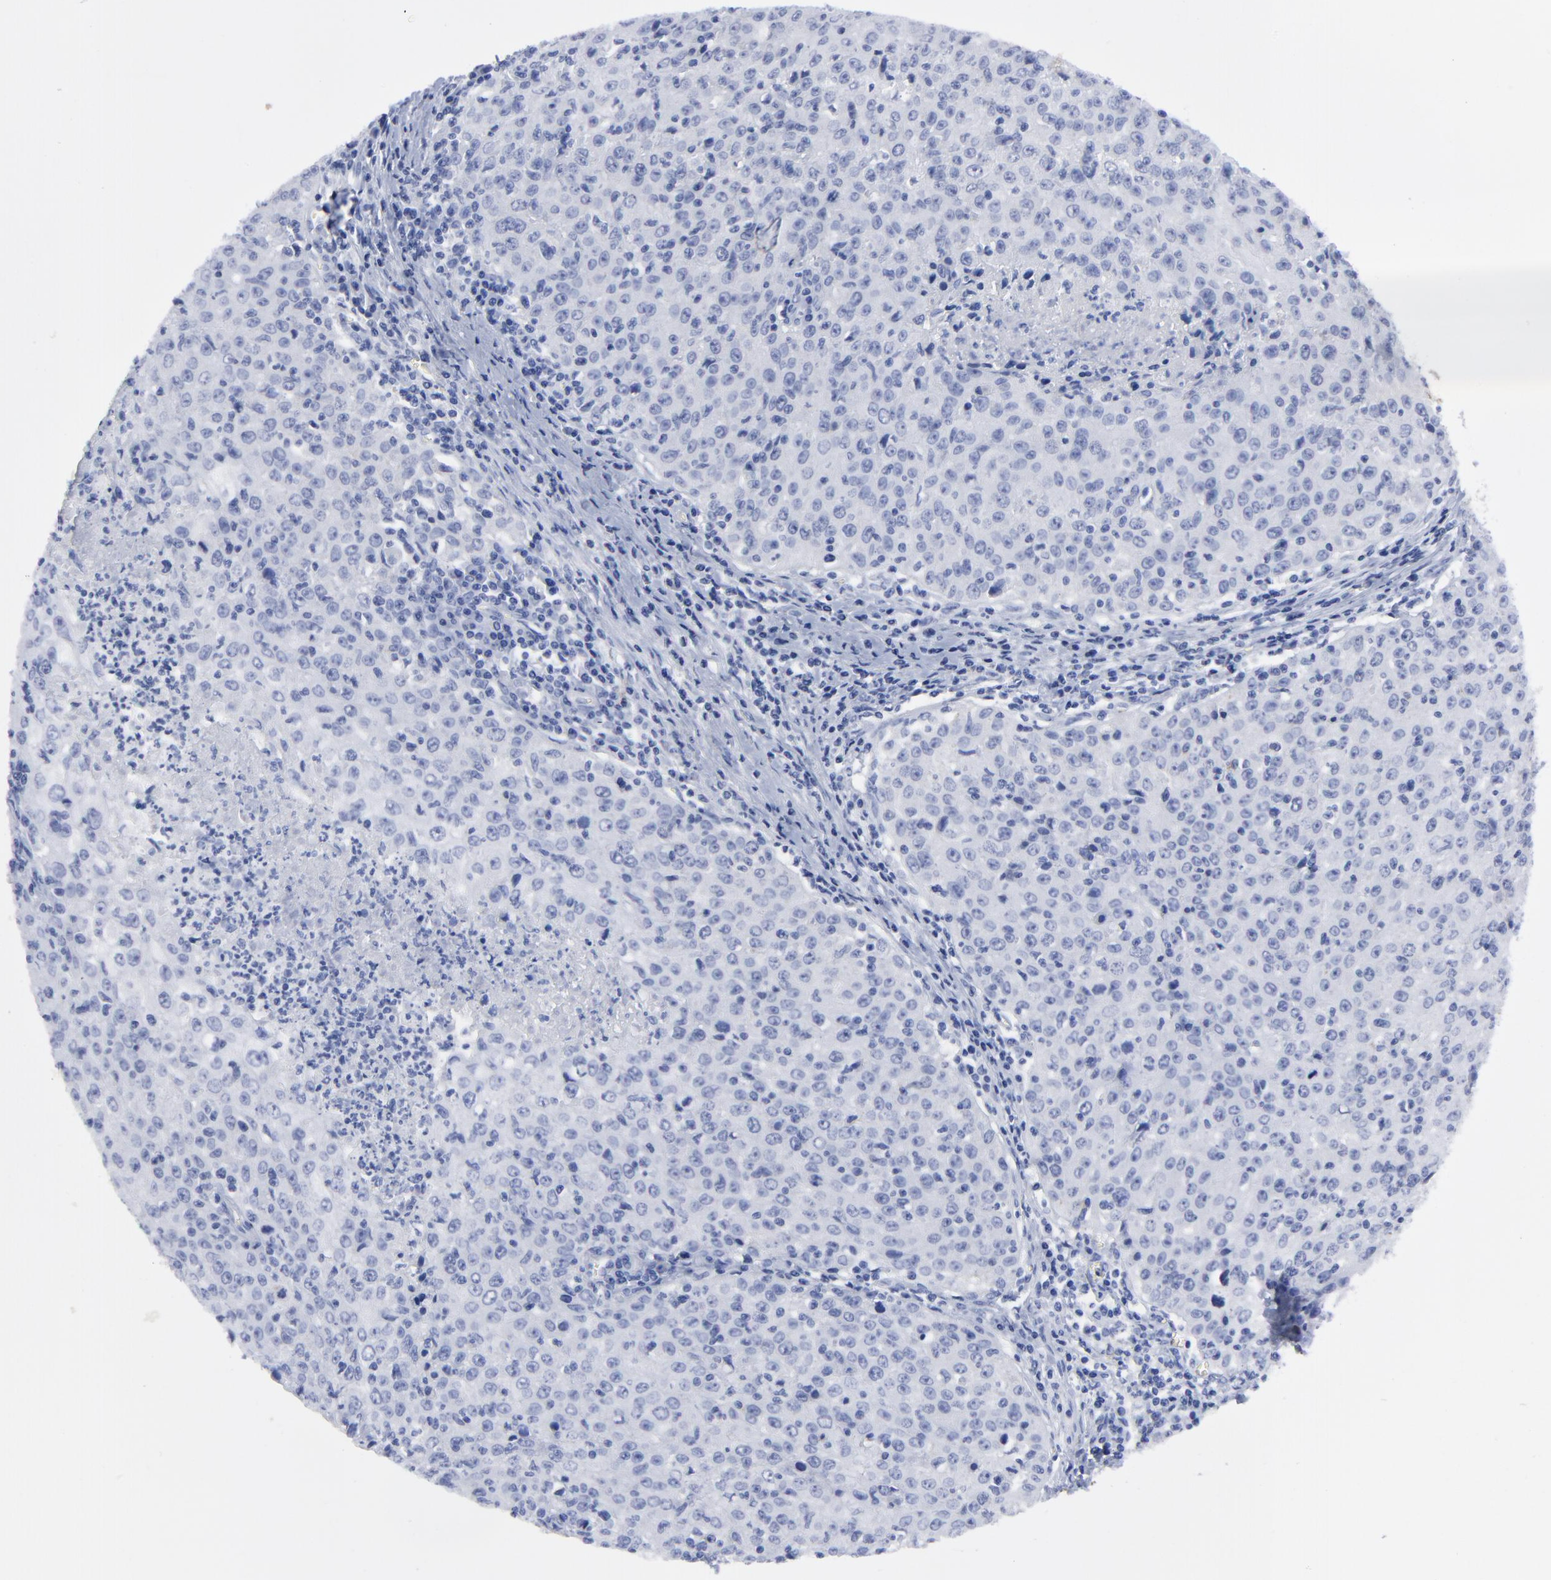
{"staining": {"intensity": "negative", "quantity": "none", "location": "none"}, "tissue": "cervical cancer", "cell_type": "Tumor cells", "image_type": "cancer", "snomed": [{"axis": "morphology", "description": "Squamous cell carcinoma, NOS"}, {"axis": "topography", "description": "Cervix"}], "caption": "Photomicrograph shows no protein staining in tumor cells of squamous cell carcinoma (cervical) tissue.", "gene": "CNTN3", "patient": {"sex": "female", "age": 27}}